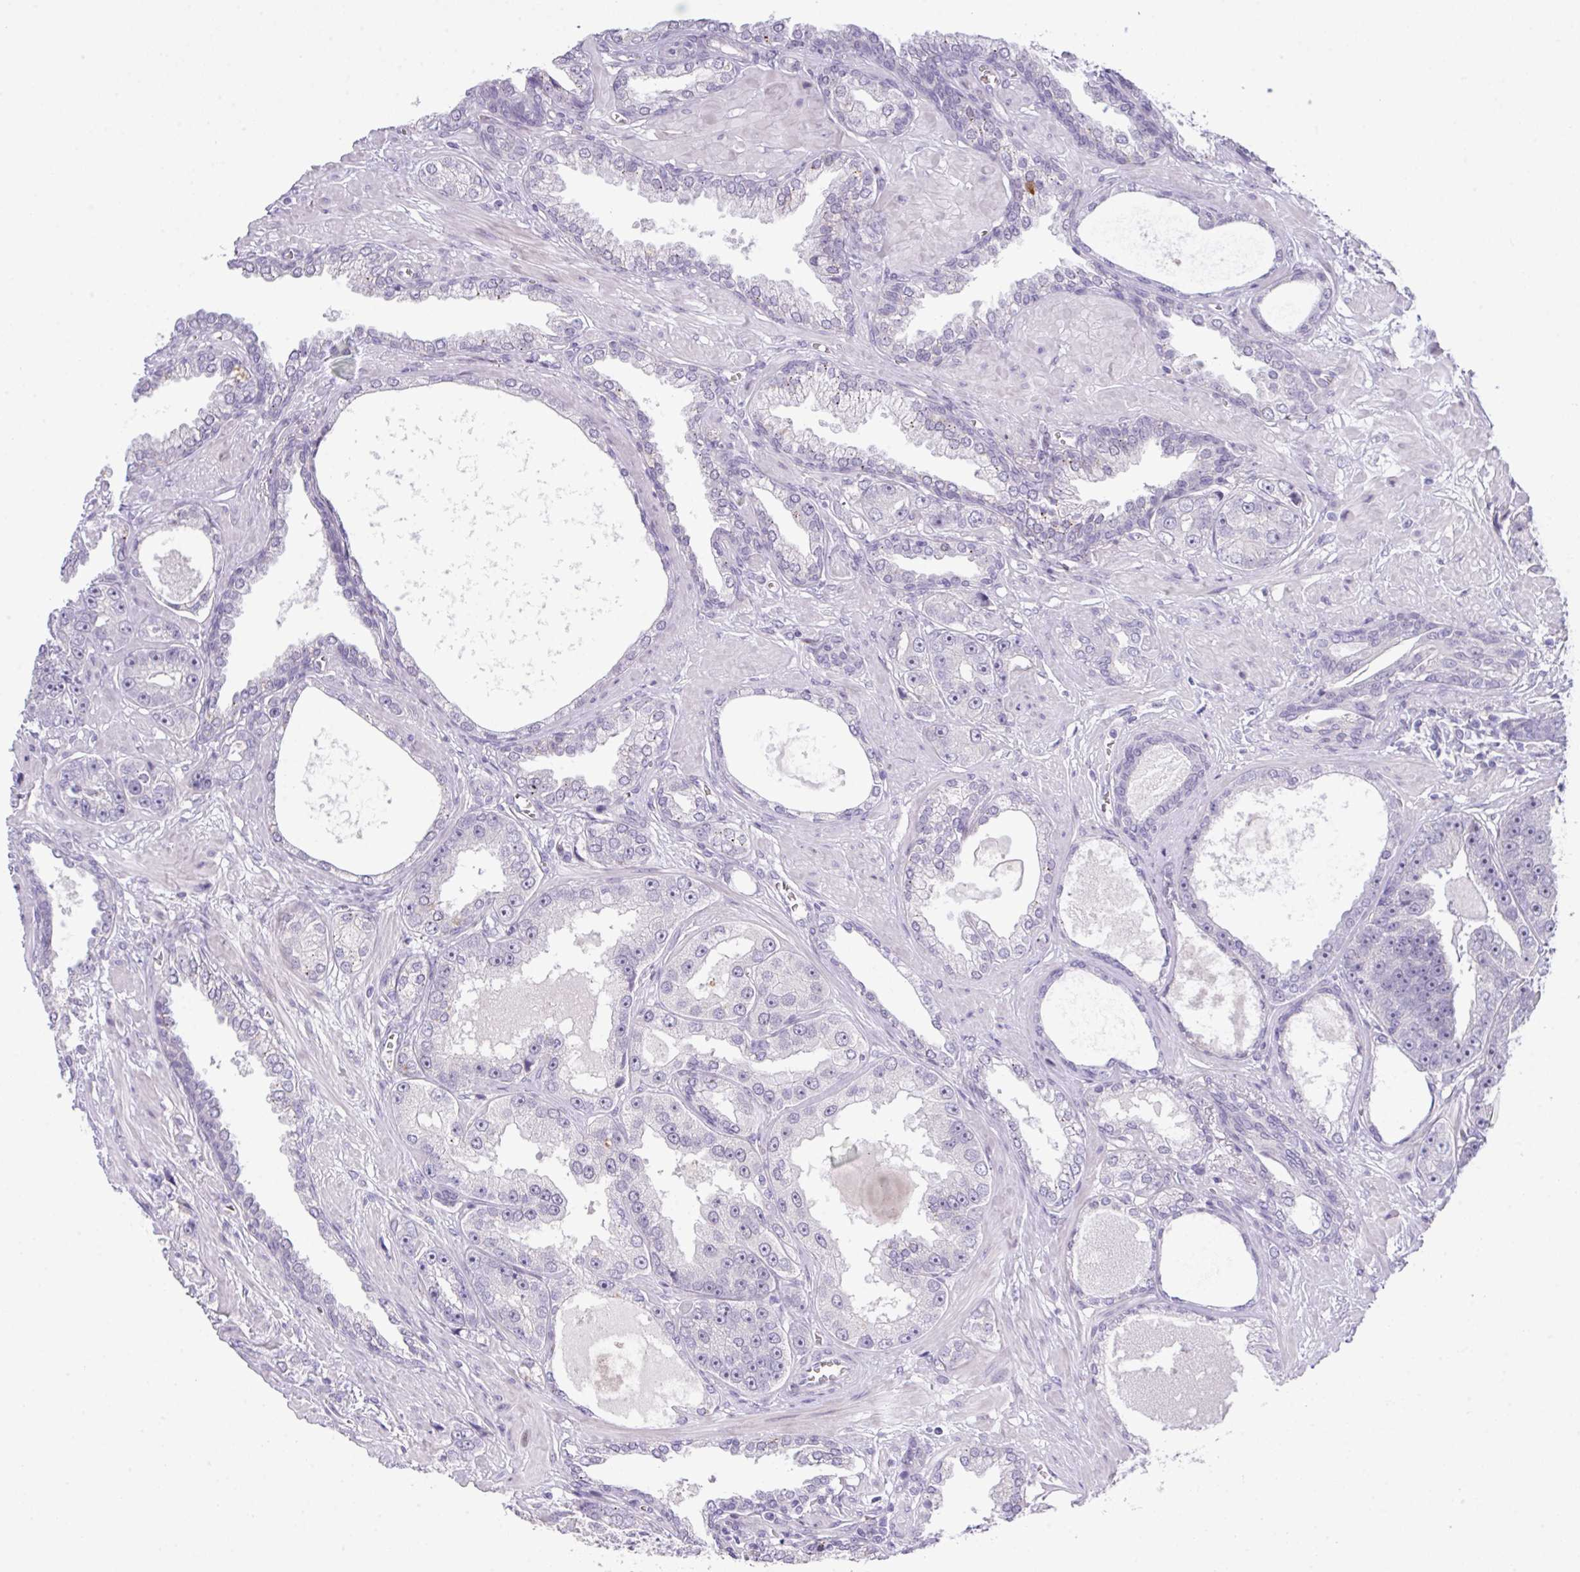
{"staining": {"intensity": "negative", "quantity": "none", "location": "none"}, "tissue": "prostate cancer", "cell_type": "Tumor cells", "image_type": "cancer", "snomed": [{"axis": "morphology", "description": "Adenocarcinoma, High grade"}, {"axis": "topography", "description": "Prostate"}], "caption": "A micrograph of human prostate cancer (adenocarcinoma (high-grade)) is negative for staining in tumor cells. (Brightfield microscopy of DAB (3,3'-diaminobenzidine) IHC at high magnification).", "gene": "ANKRD13B", "patient": {"sex": "male", "age": 71}}